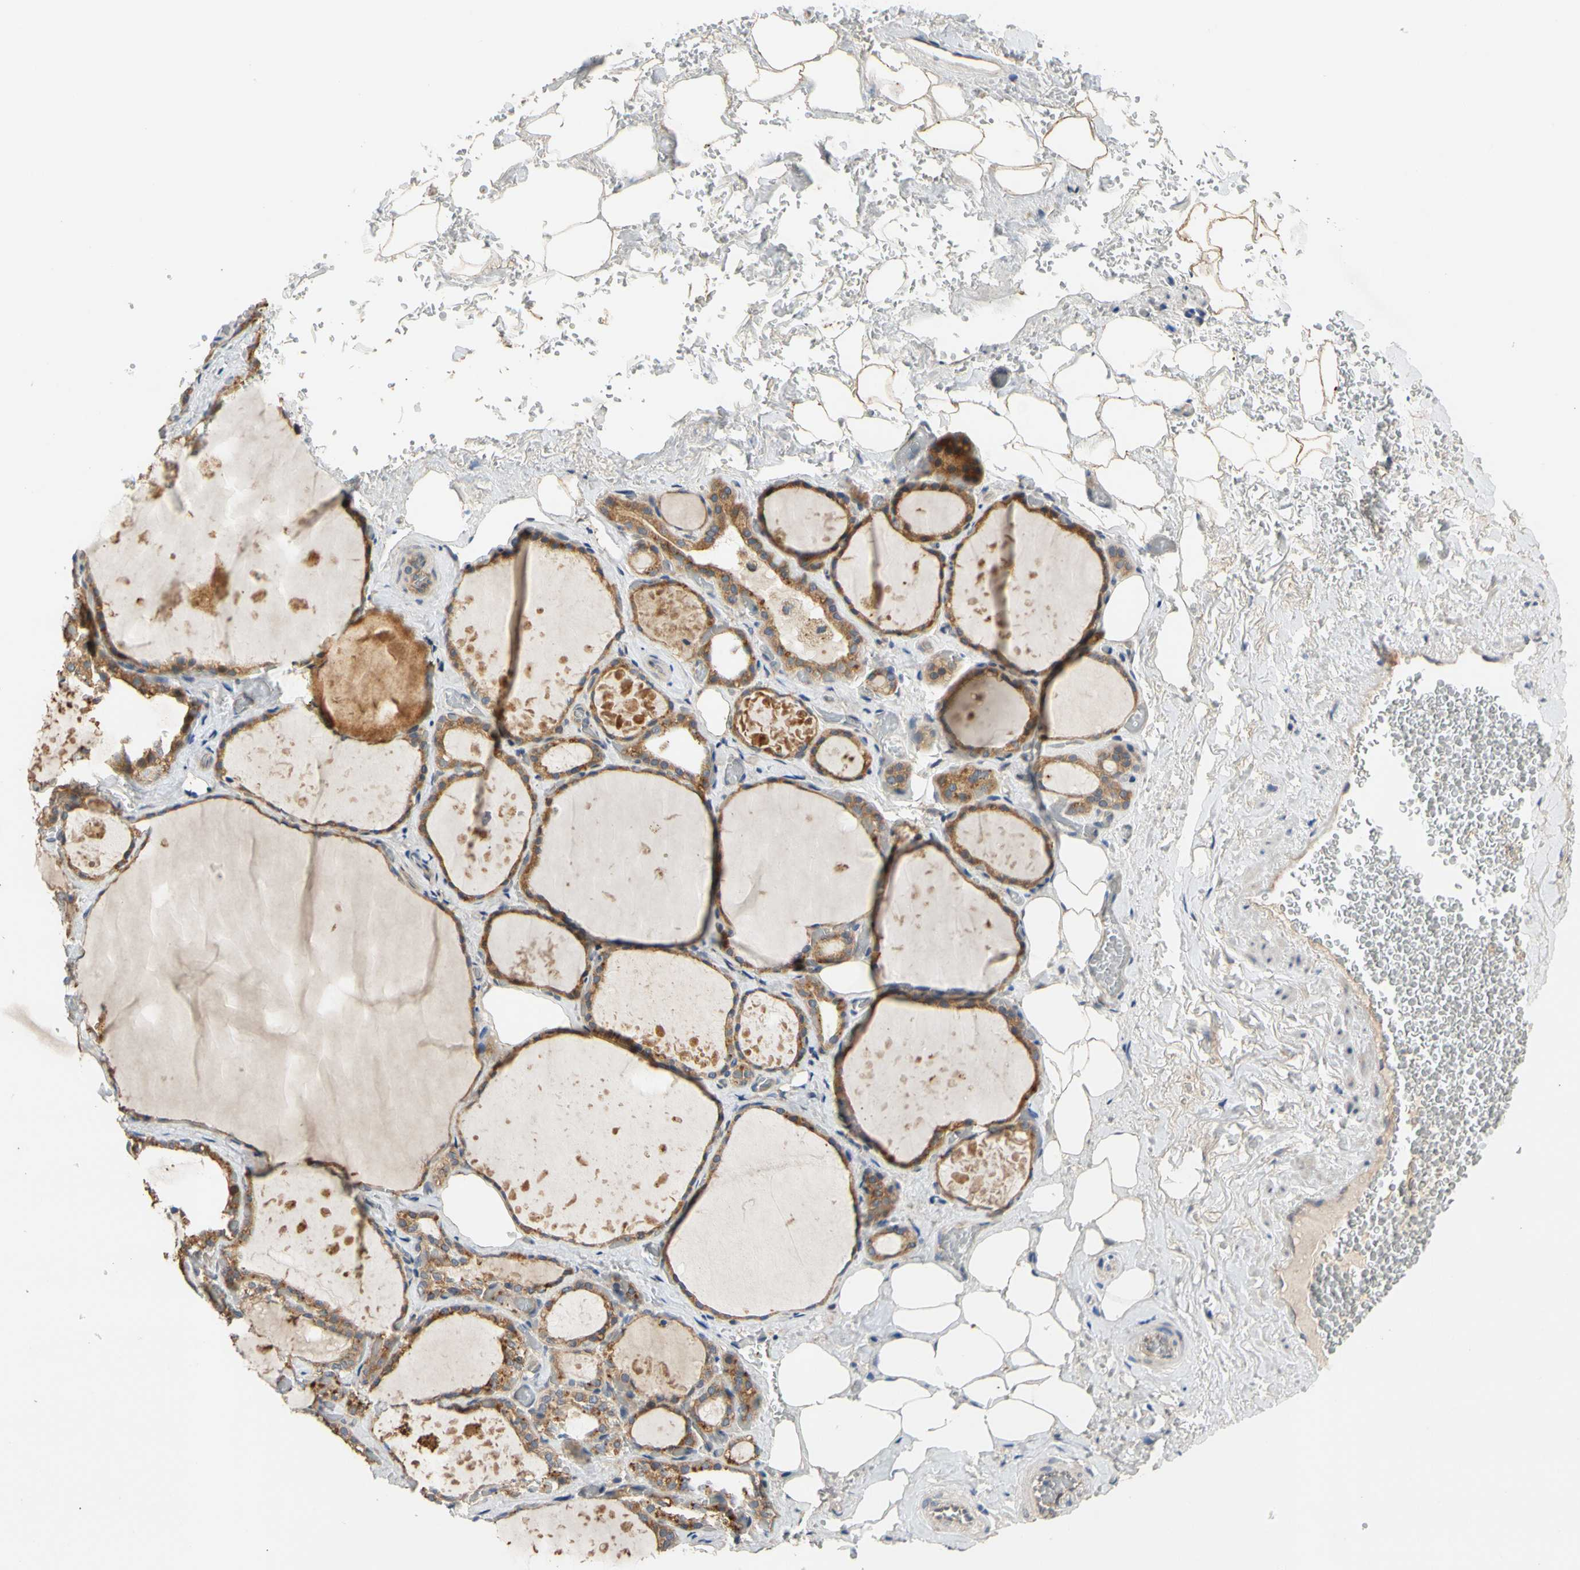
{"staining": {"intensity": "moderate", "quantity": ">75%", "location": "cytoplasmic/membranous"}, "tissue": "thyroid gland", "cell_type": "Glandular cells", "image_type": "normal", "snomed": [{"axis": "morphology", "description": "Normal tissue, NOS"}, {"axis": "topography", "description": "Thyroid gland"}], "caption": "Immunohistochemistry (IHC) histopathology image of benign human thyroid gland stained for a protein (brown), which demonstrates medium levels of moderate cytoplasmic/membranous positivity in approximately >75% of glandular cells.", "gene": "MBTPS2", "patient": {"sex": "male", "age": 61}}